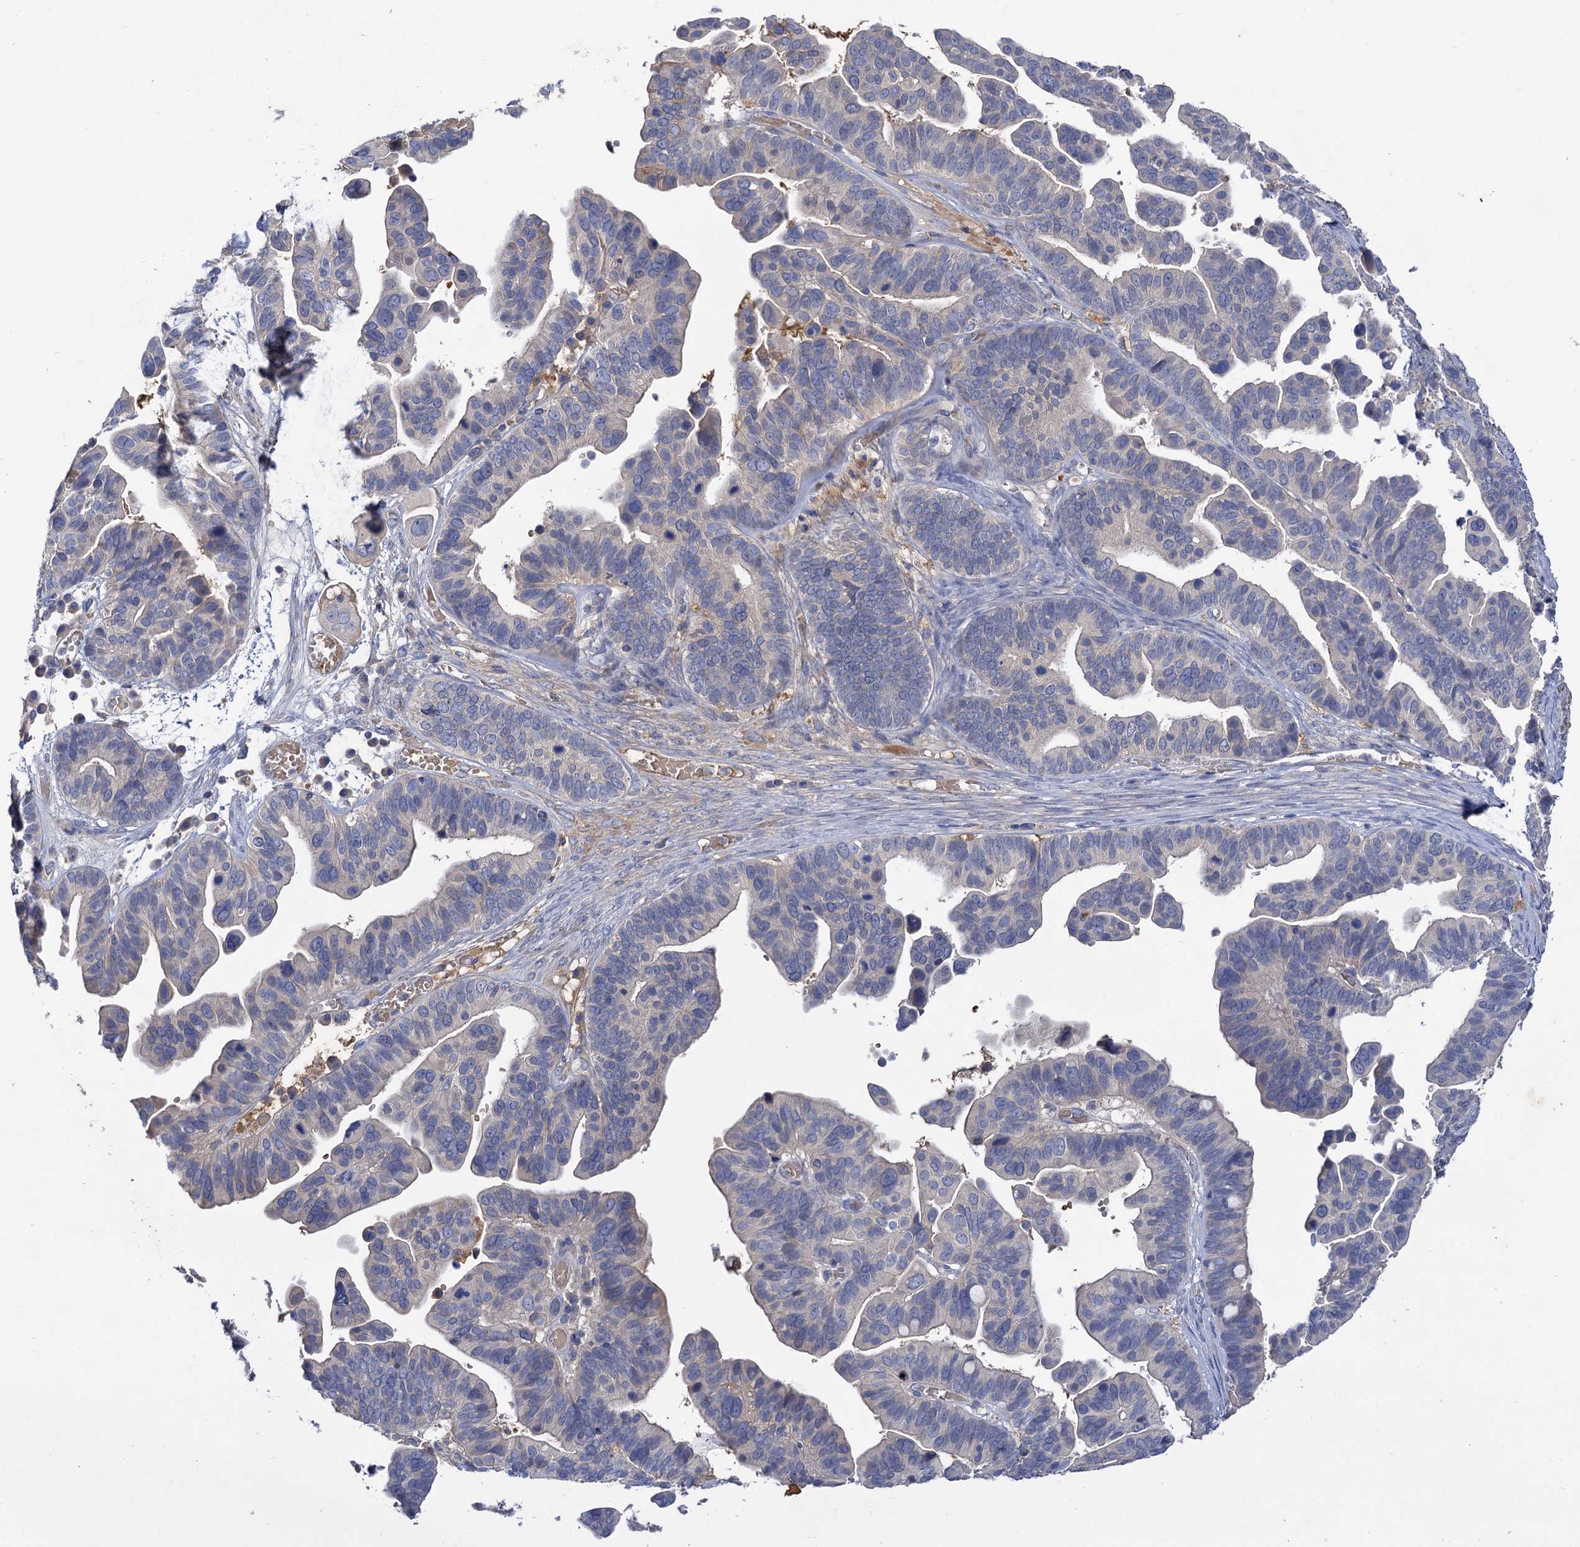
{"staining": {"intensity": "negative", "quantity": "none", "location": "none"}, "tissue": "ovarian cancer", "cell_type": "Tumor cells", "image_type": "cancer", "snomed": [{"axis": "morphology", "description": "Cystadenocarcinoma, serous, NOS"}, {"axis": "topography", "description": "Ovary"}], "caption": "Immunohistochemistry photomicrograph of neoplastic tissue: ovarian serous cystadenocarcinoma stained with DAB exhibits no significant protein expression in tumor cells.", "gene": "USP50", "patient": {"sex": "female", "age": 56}}